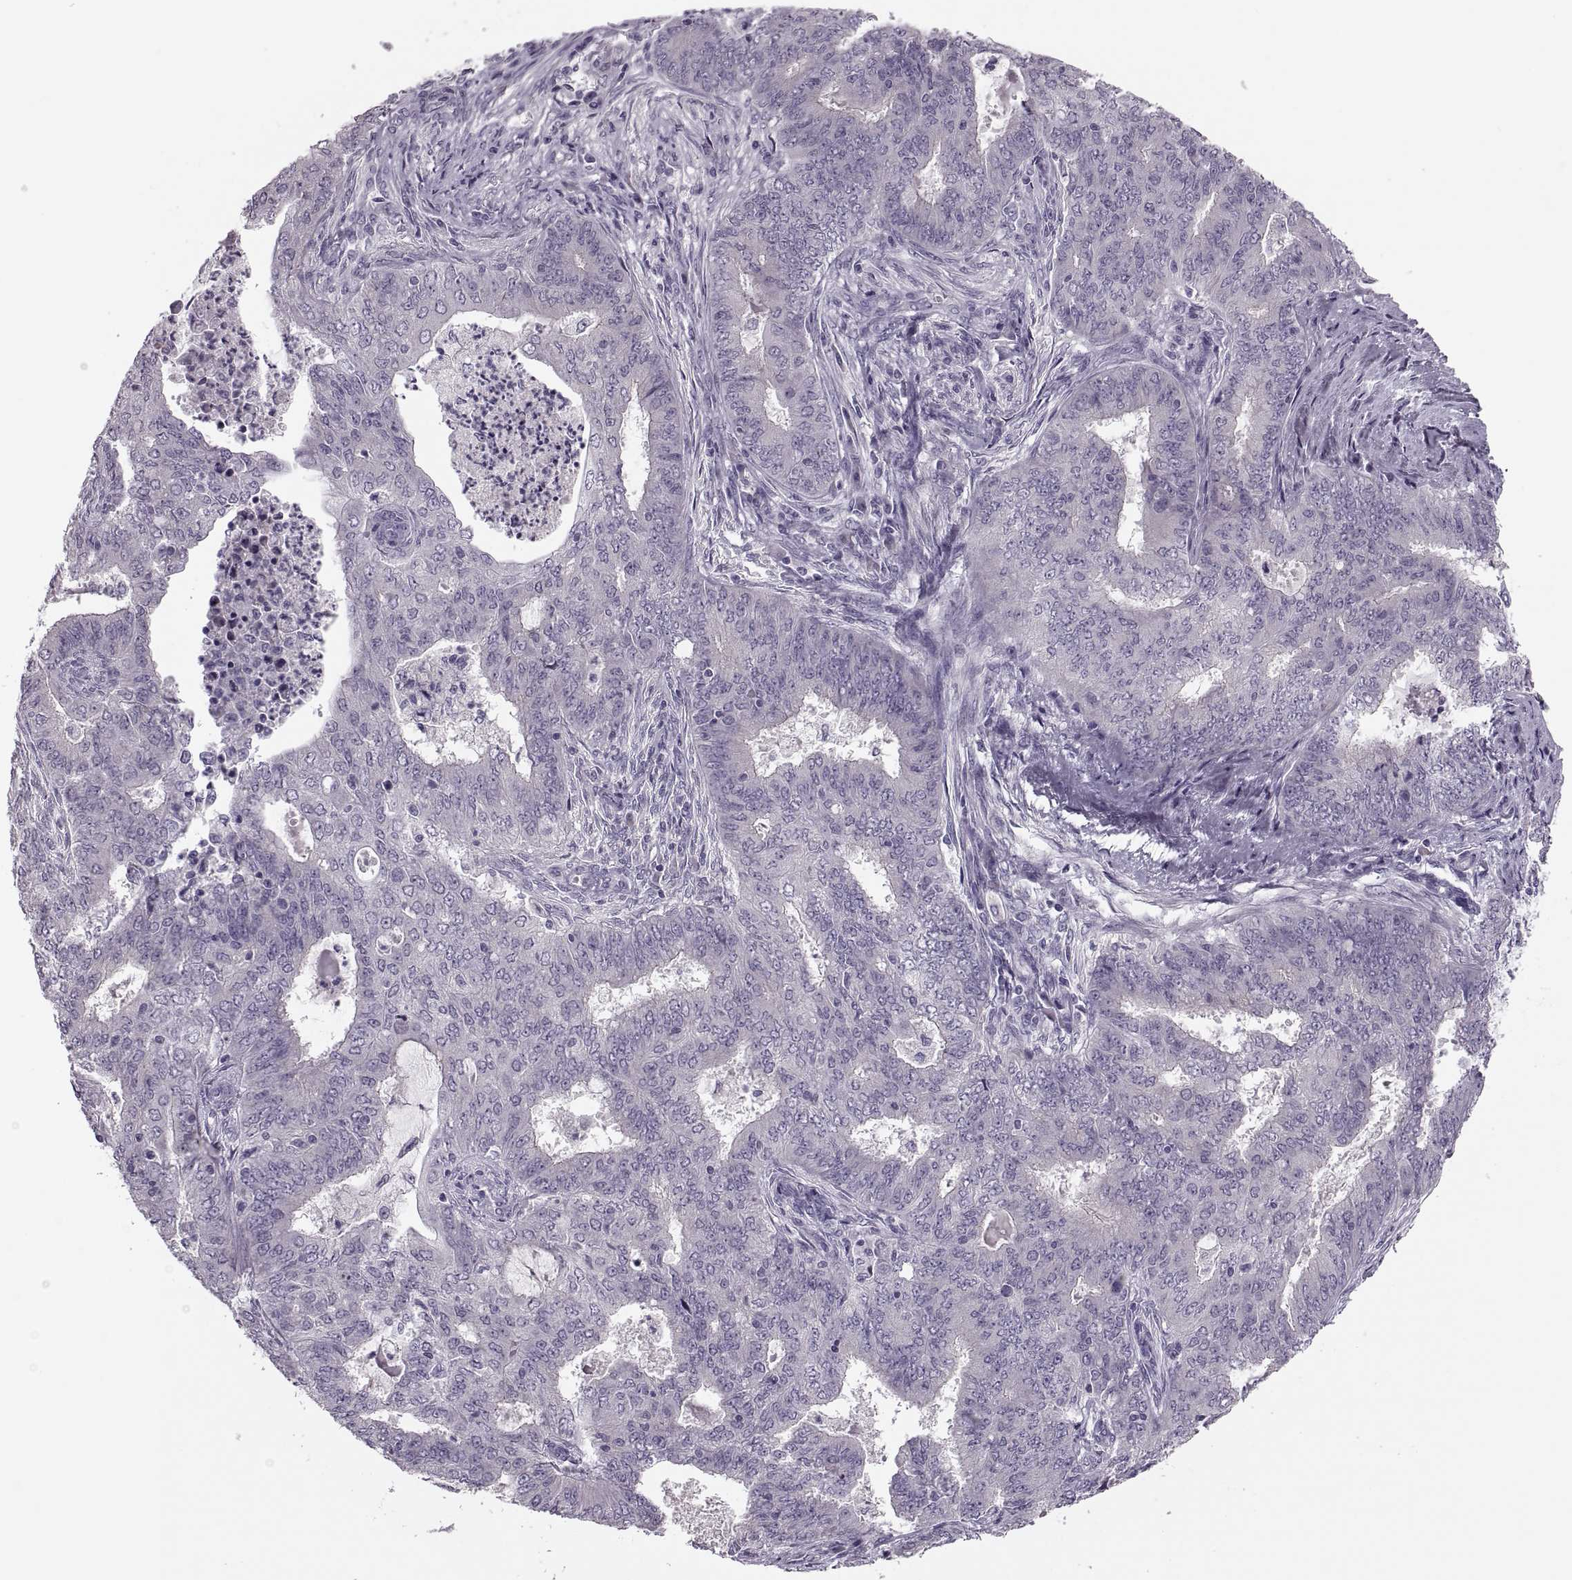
{"staining": {"intensity": "negative", "quantity": "none", "location": "none"}, "tissue": "endometrial cancer", "cell_type": "Tumor cells", "image_type": "cancer", "snomed": [{"axis": "morphology", "description": "Adenocarcinoma, NOS"}, {"axis": "topography", "description": "Endometrium"}], "caption": "DAB immunohistochemical staining of human adenocarcinoma (endometrial) shows no significant expression in tumor cells.", "gene": "PRSS54", "patient": {"sex": "female", "age": 62}}